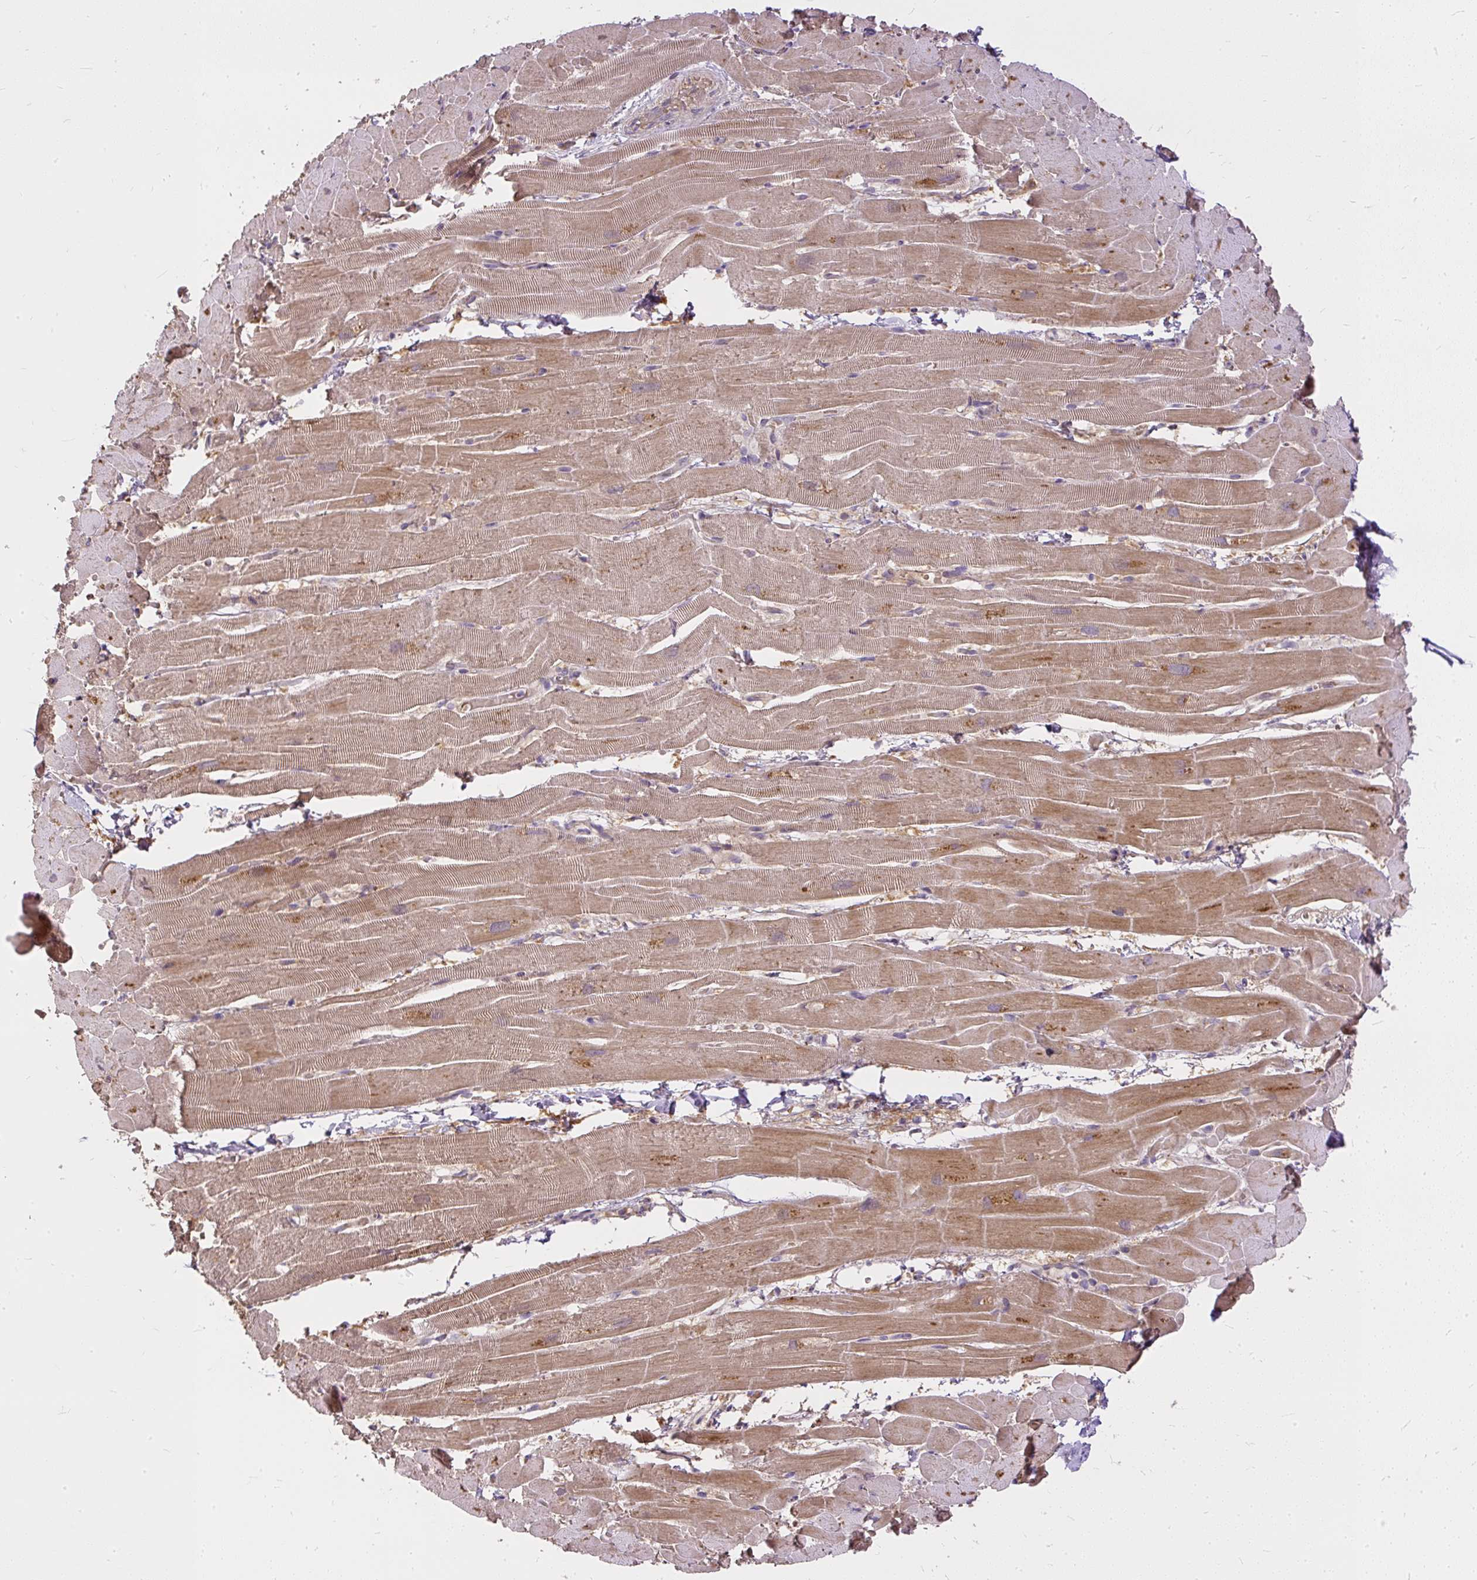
{"staining": {"intensity": "moderate", "quantity": "25%-75%", "location": "cytoplasmic/membranous"}, "tissue": "heart muscle", "cell_type": "Cardiomyocytes", "image_type": "normal", "snomed": [{"axis": "morphology", "description": "Normal tissue, NOS"}, {"axis": "topography", "description": "Heart"}], "caption": "Heart muscle stained for a protein demonstrates moderate cytoplasmic/membranous positivity in cardiomyocytes. The staining is performed using DAB brown chromogen to label protein expression. The nuclei are counter-stained blue using hematoxylin.", "gene": "AP5S1", "patient": {"sex": "male", "age": 37}}